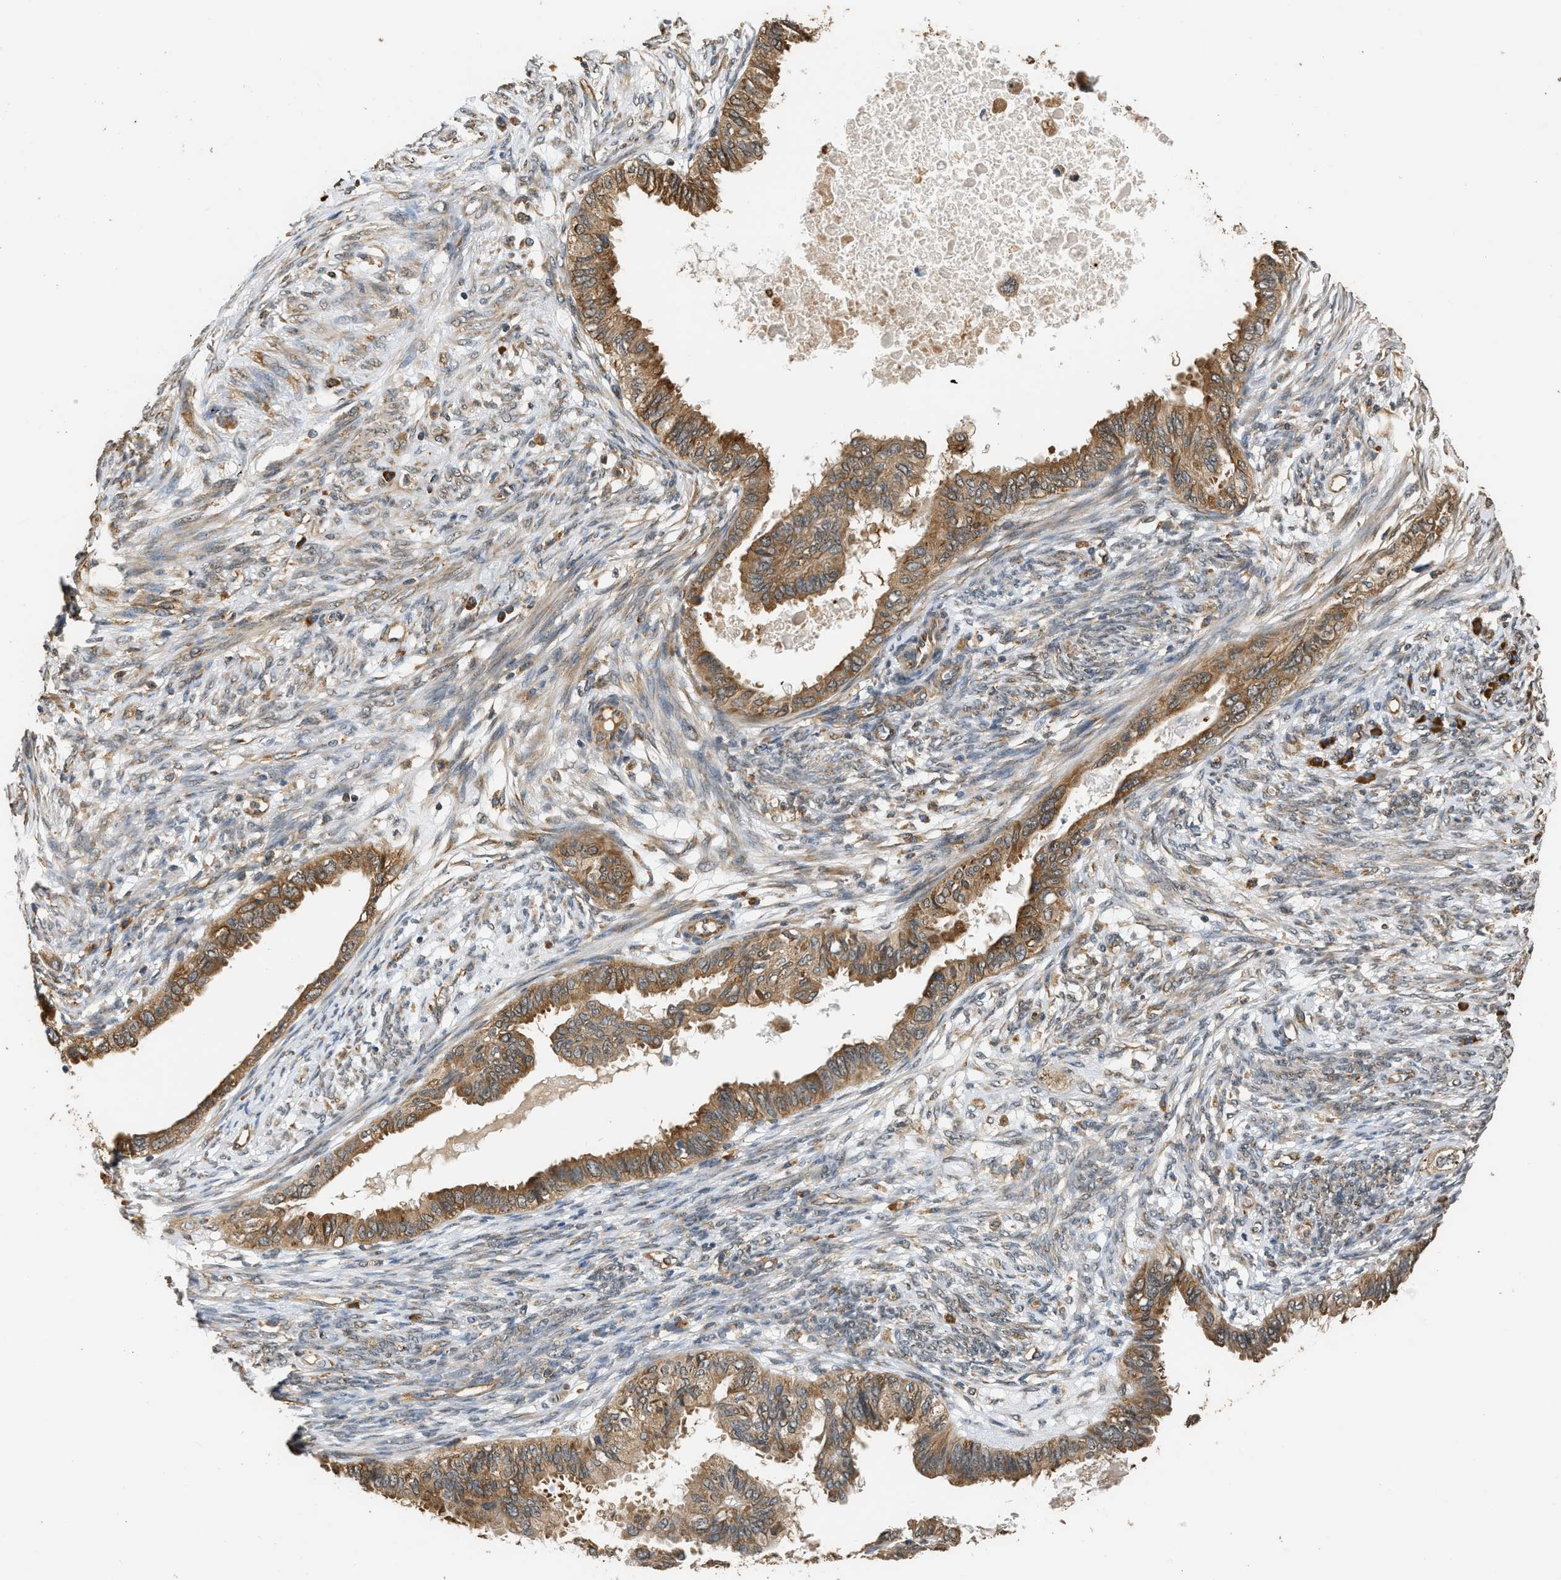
{"staining": {"intensity": "moderate", "quantity": ">75%", "location": "cytoplasmic/membranous"}, "tissue": "cervical cancer", "cell_type": "Tumor cells", "image_type": "cancer", "snomed": [{"axis": "morphology", "description": "Normal tissue, NOS"}, {"axis": "morphology", "description": "Adenocarcinoma, NOS"}, {"axis": "topography", "description": "Cervix"}, {"axis": "topography", "description": "Endometrium"}], "caption": "Immunohistochemical staining of human cervical adenocarcinoma reveals medium levels of moderate cytoplasmic/membranous protein positivity in about >75% of tumor cells.", "gene": "SLC36A4", "patient": {"sex": "female", "age": 86}}